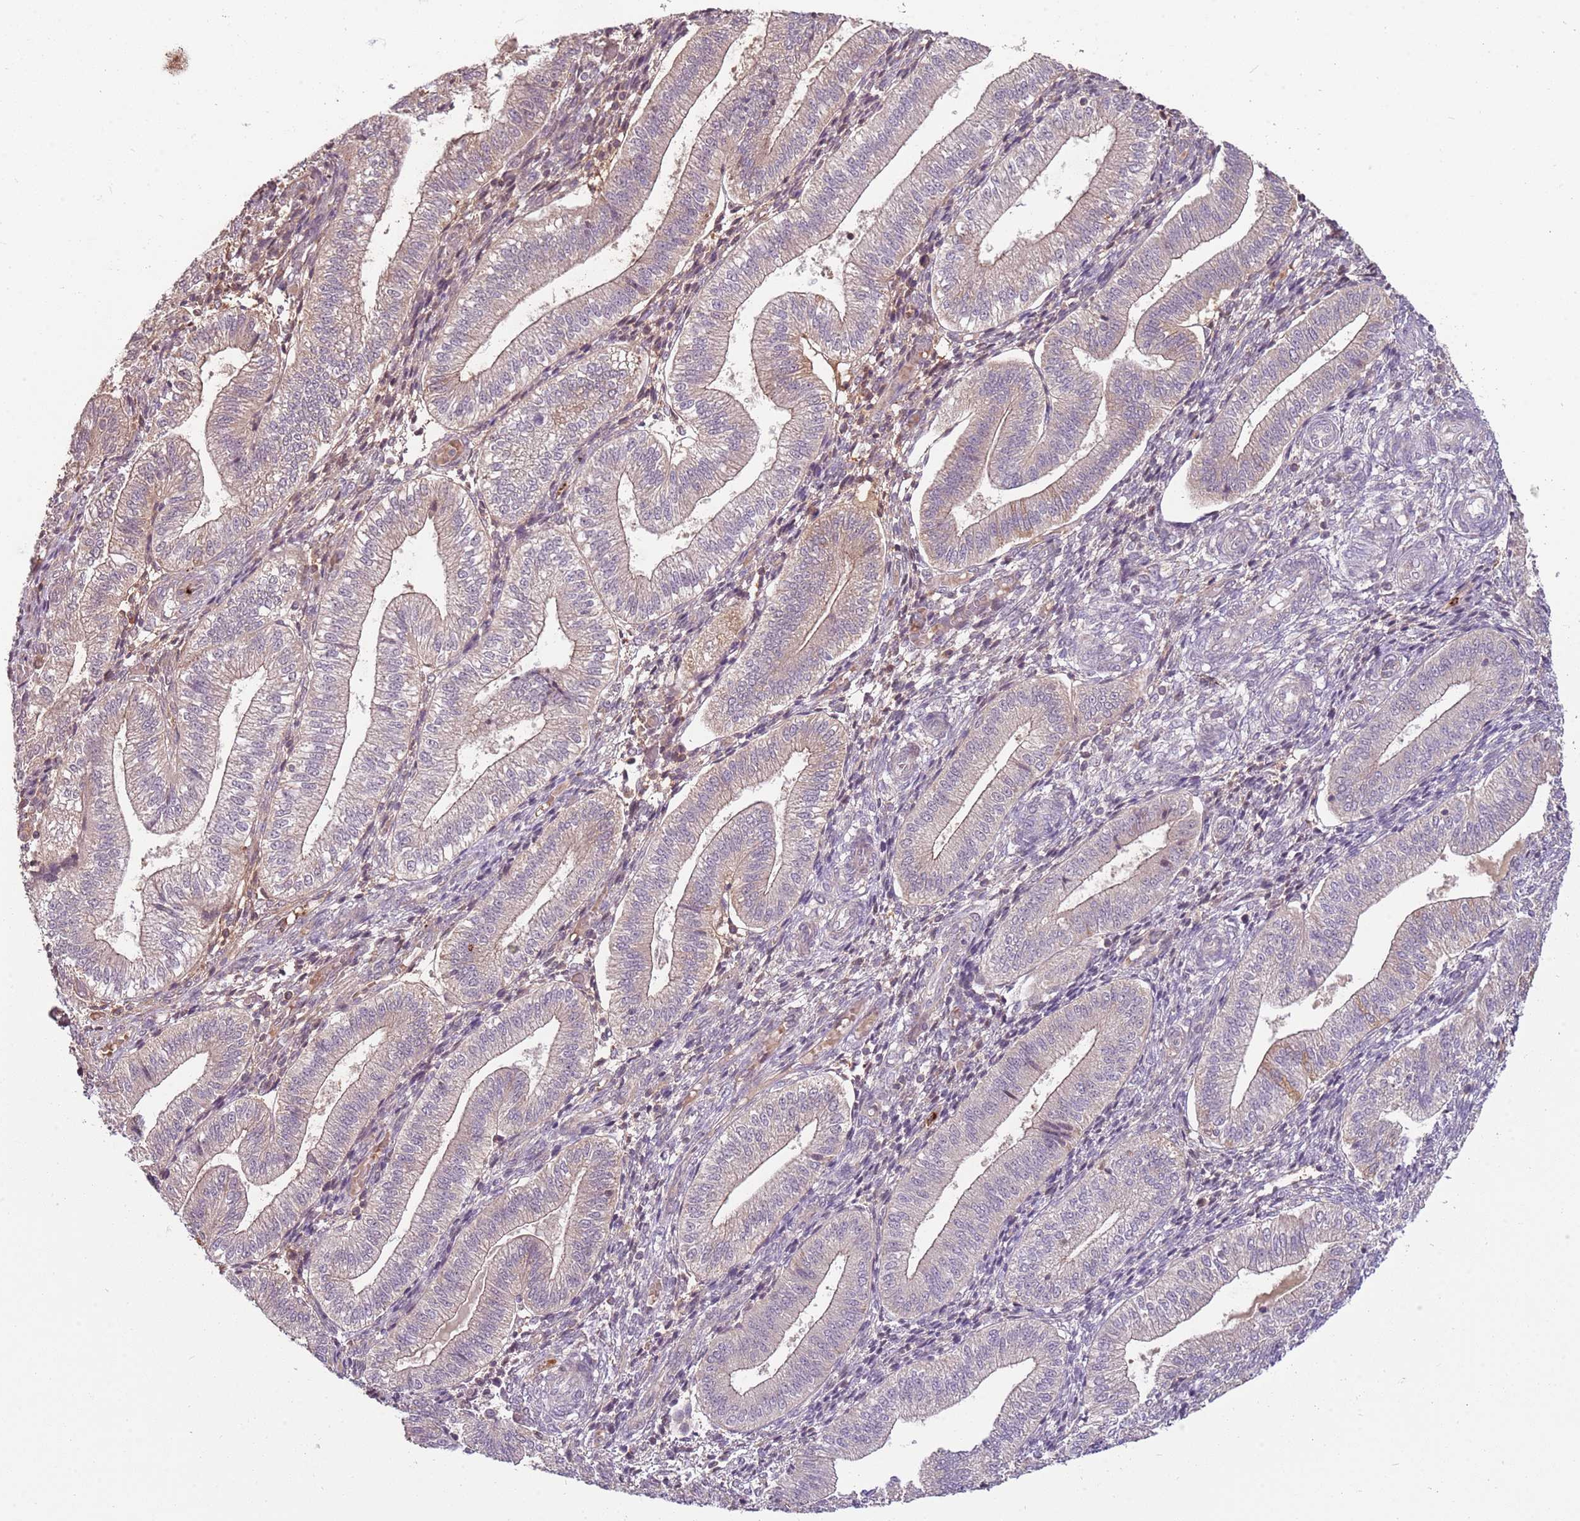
{"staining": {"intensity": "weak", "quantity": "25%-75%", "location": "cytoplasmic/membranous"}, "tissue": "endometrium", "cell_type": "Cells in endometrial stroma", "image_type": "normal", "snomed": [{"axis": "morphology", "description": "Normal tissue, NOS"}, {"axis": "topography", "description": "Endometrium"}], "caption": "DAB immunohistochemical staining of unremarkable human endometrium demonstrates weak cytoplasmic/membranous protein staining in approximately 25%-75% of cells in endometrial stroma. (DAB IHC, brown staining for protein, blue staining for nuclei).", "gene": "NBPF4", "patient": {"sex": "female", "age": 34}}